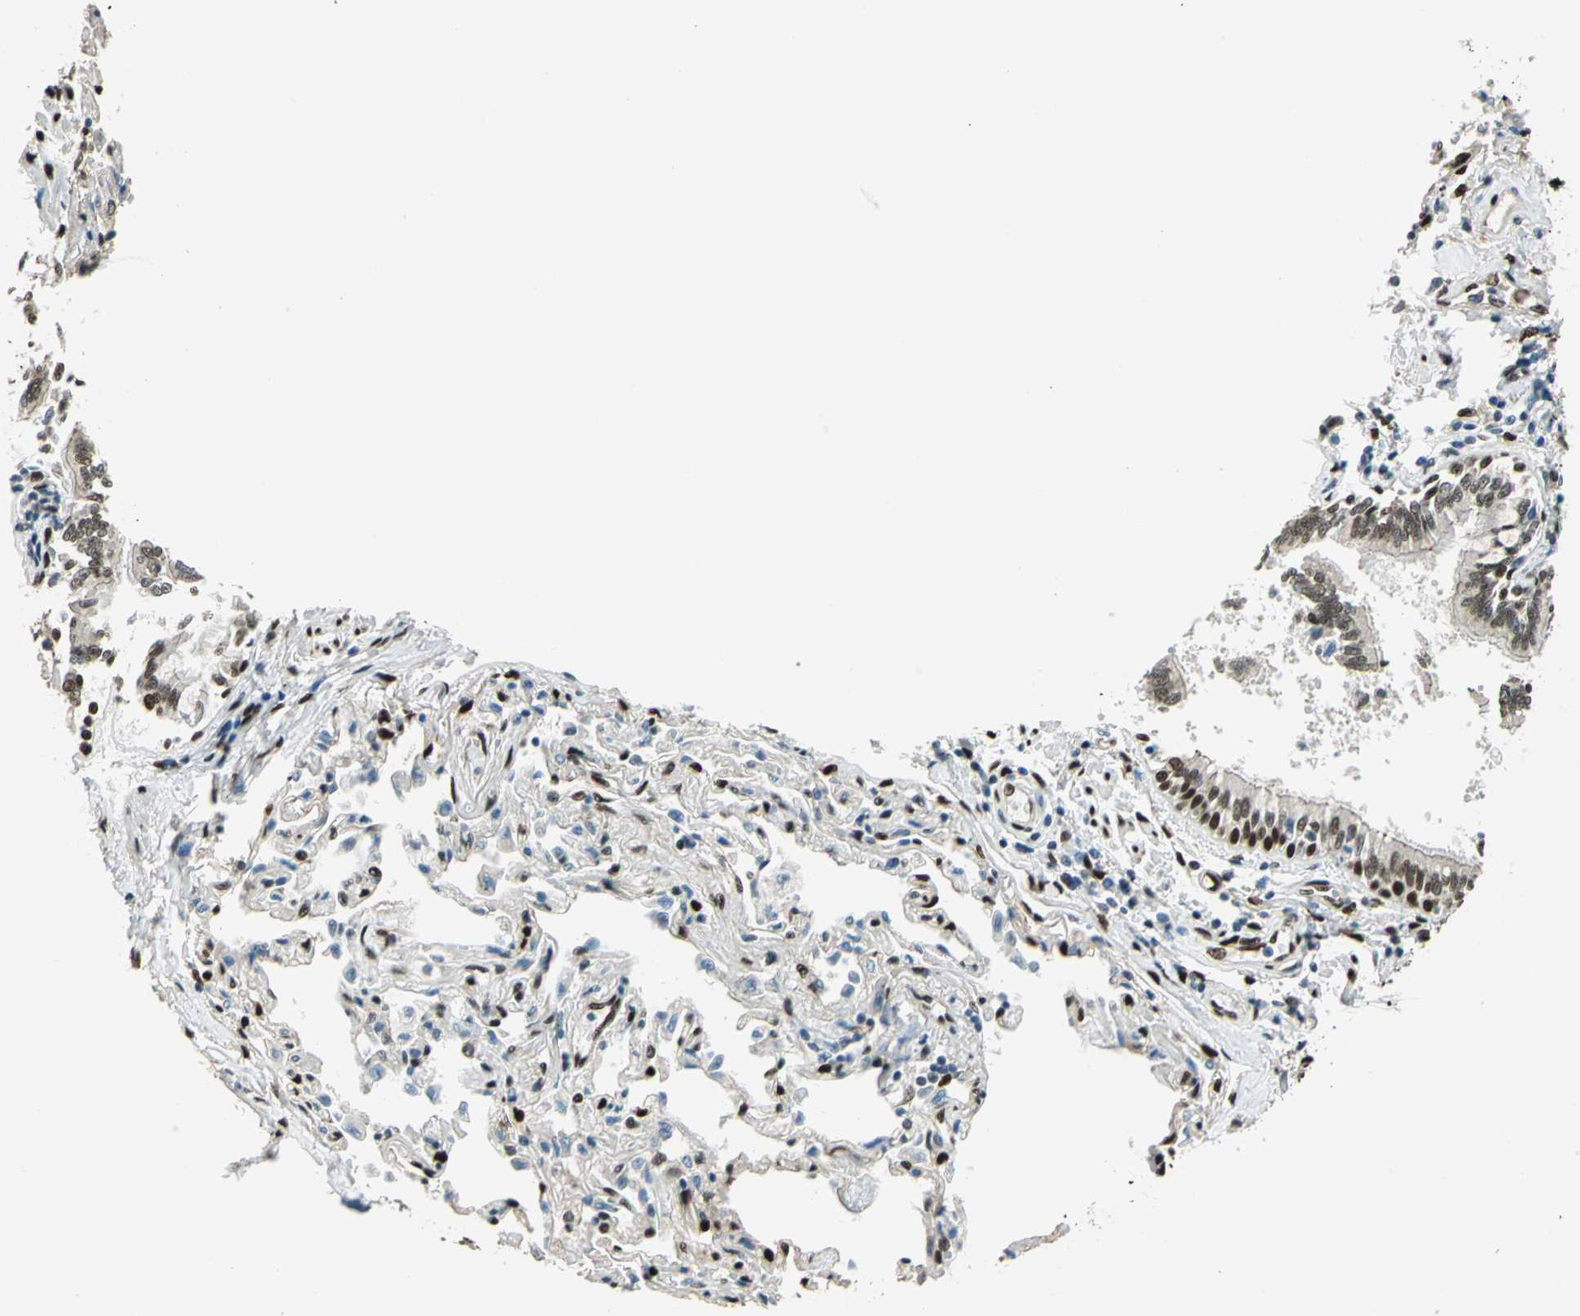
{"staining": {"intensity": "strong", "quantity": ">75%", "location": "cytoplasmic/membranous,nuclear"}, "tissue": "bronchus", "cell_type": "Respiratory epithelial cells", "image_type": "normal", "snomed": [{"axis": "morphology", "description": "Normal tissue, NOS"}, {"axis": "topography", "description": "Lung"}], "caption": "Protein expression analysis of unremarkable bronchus demonstrates strong cytoplasmic/membranous,nuclear positivity in approximately >75% of respiratory epithelial cells. (brown staining indicates protein expression, while blue staining denotes nuclei).", "gene": "NFIA", "patient": {"sex": "male", "age": 64}}